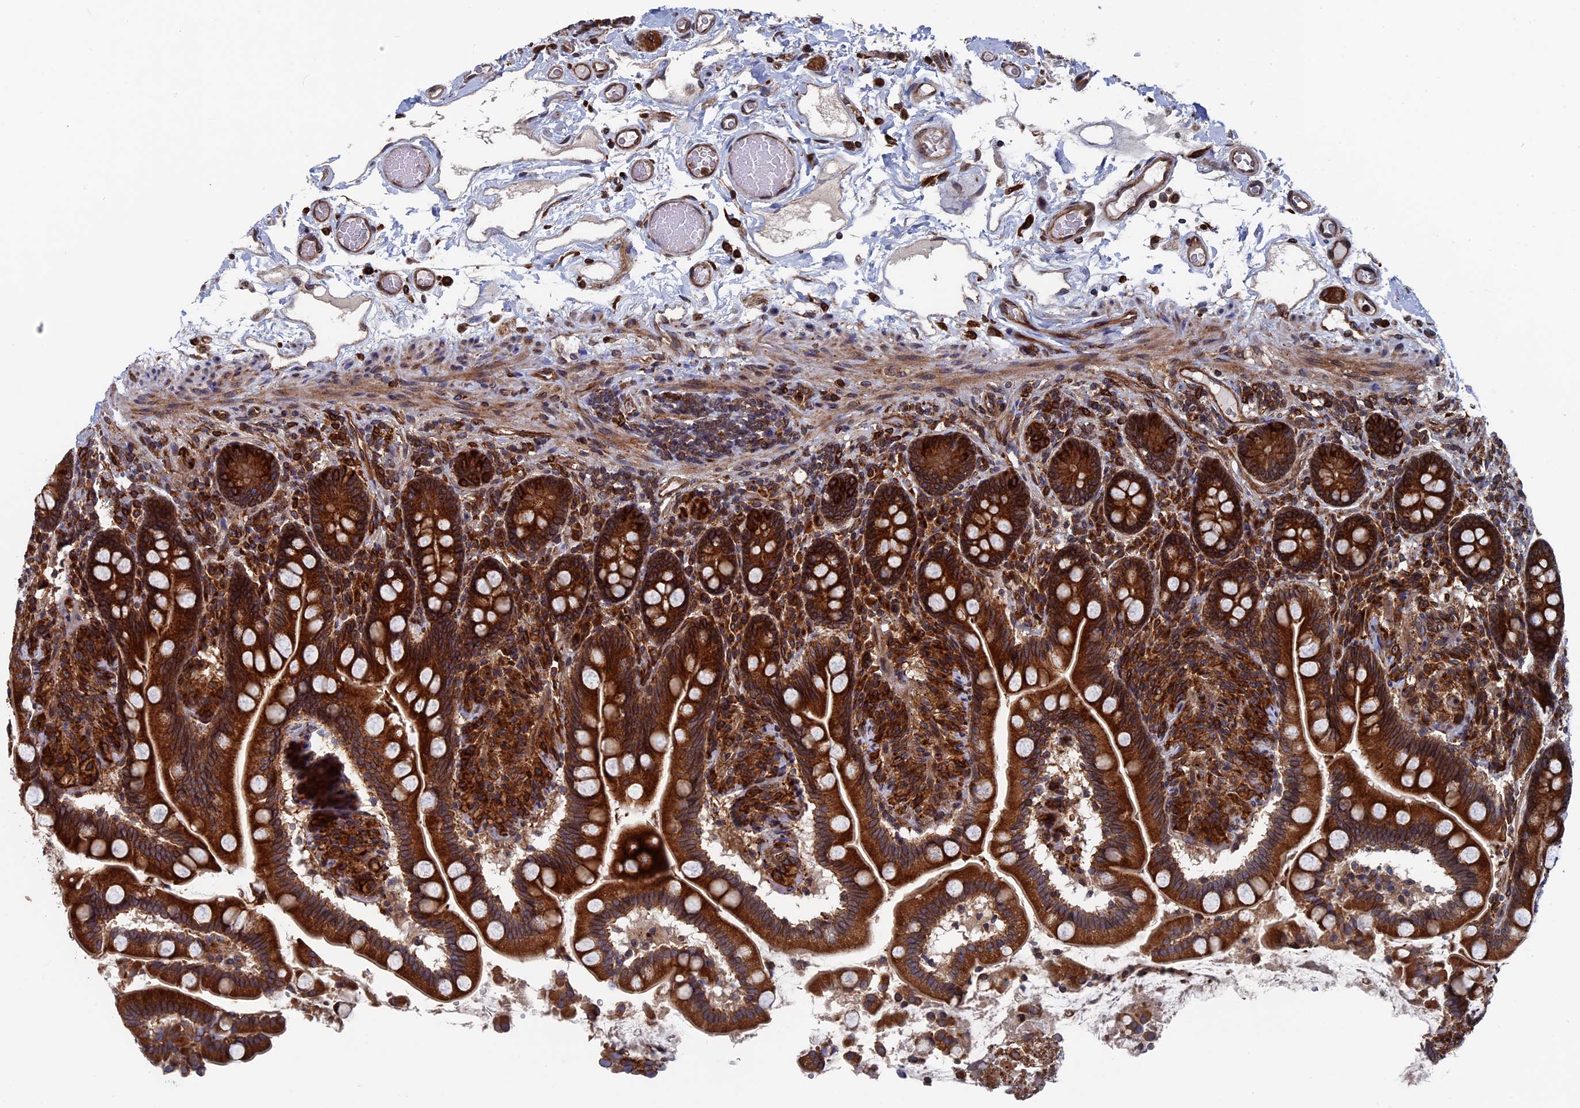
{"staining": {"intensity": "strong", "quantity": ">75%", "location": "cytoplasmic/membranous"}, "tissue": "small intestine", "cell_type": "Glandular cells", "image_type": "normal", "snomed": [{"axis": "morphology", "description": "Normal tissue, NOS"}, {"axis": "topography", "description": "Small intestine"}], "caption": "Strong cytoplasmic/membranous staining for a protein is seen in approximately >75% of glandular cells of normal small intestine using immunohistochemistry (IHC).", "gene": "RPUSD1", "patient": {"sex": "female", "age": 64}}